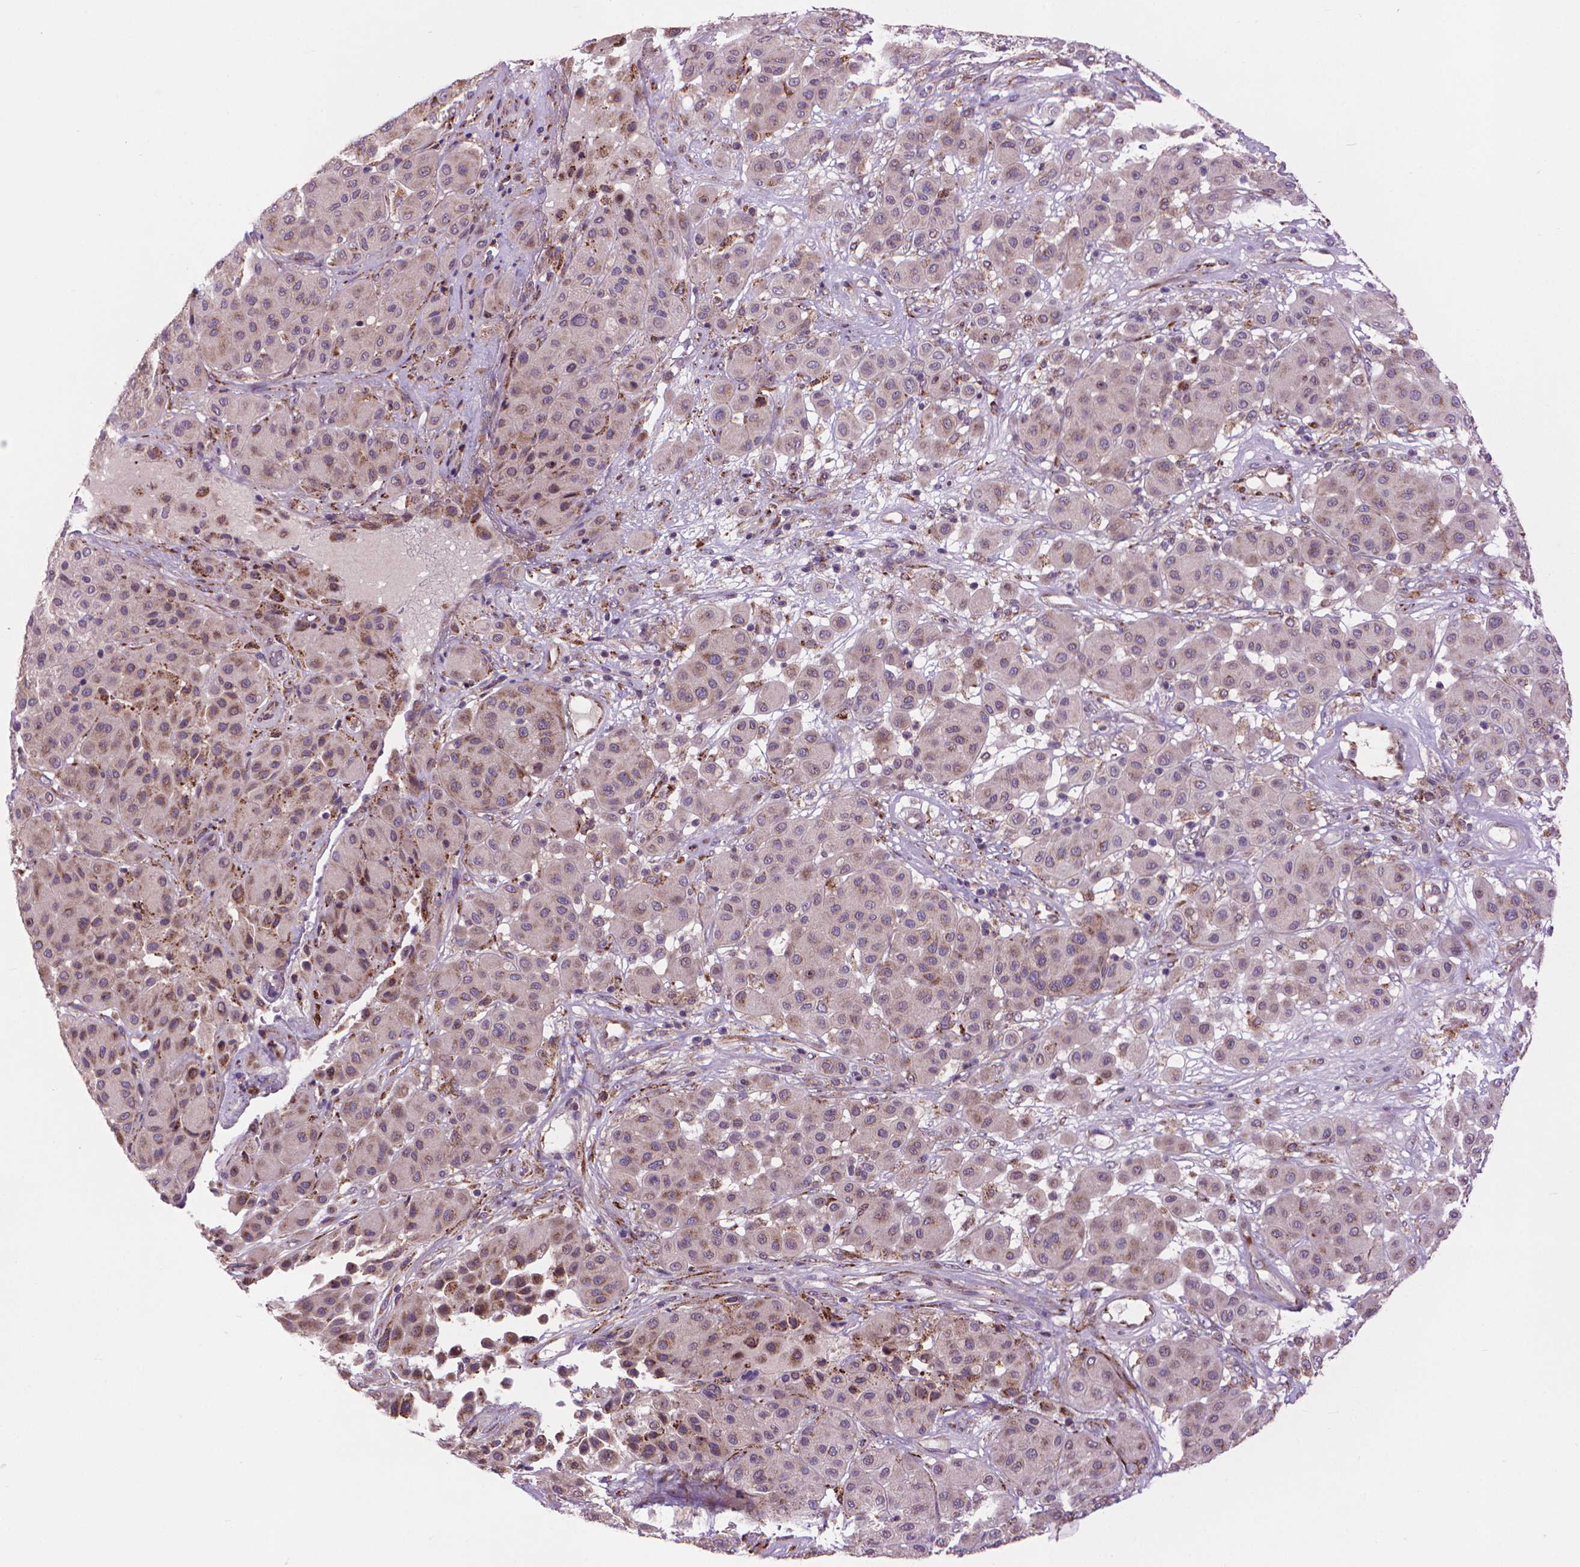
{"staining": {"intensity": "weak", "quantity": "<25%", "location": "cytoplasmic/membranous"}, "tissue": "melanoma", "cell_type": "Tumor cells", "image_type": "cancer", "snomed": [{"axis": "morphology", "description": "Malignant melanoma, Metastatic site"}, {"axis": "topography", "description": "Smooth muscle"}], "caption": "DAB immunohistochemical staining of melanoma exhibits no significant staining in tumor cells. (Immunohistochemistry, brightfield microscopy, high magnification).", "gene": "MYH14", "patient": {"sex": "male", "age": 41}}